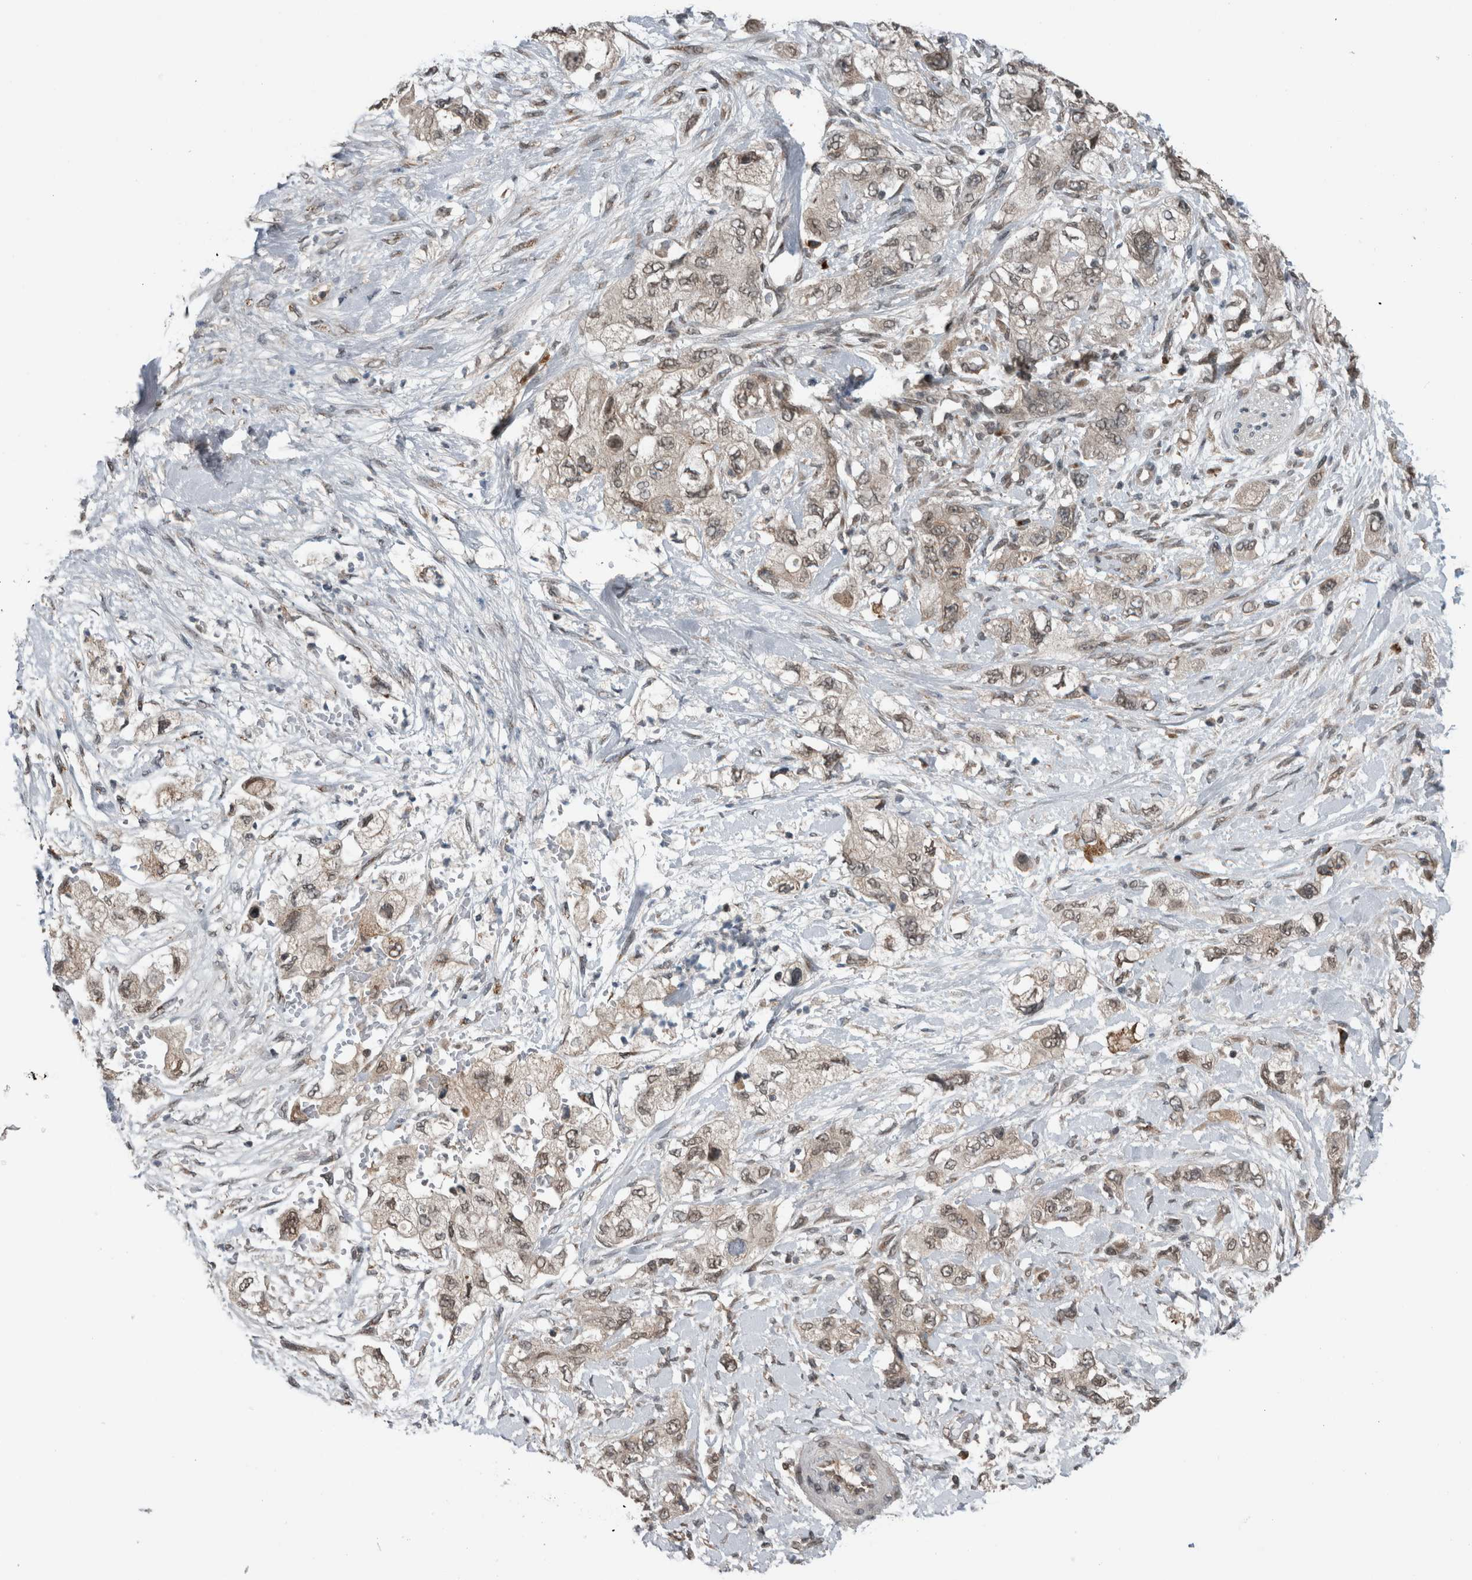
{"staining": {"intensity": "weak", "quantity": ">75%", "location": "cytoplasmic/membranous,nuclear"}, "tissue": "pancreatic cancer", "cell_type": "Tumor cells", "image_type": "cancer", "snomed": [{"axis": "morphology", "description": "Adenocarcinoma, NOS"}, {"axis": "topography", "description": "Pancreas"}], "caption": "Pancreatic cancer (adenocarcinoma) tissue demonstrates weak cytoplasmic/membranous and nuclear staining in approximately >75% of tumor cells, visualized by immunohistochemistry.", "gene": "SPAG7", "patient": {"sex": "female", "age": 73}}